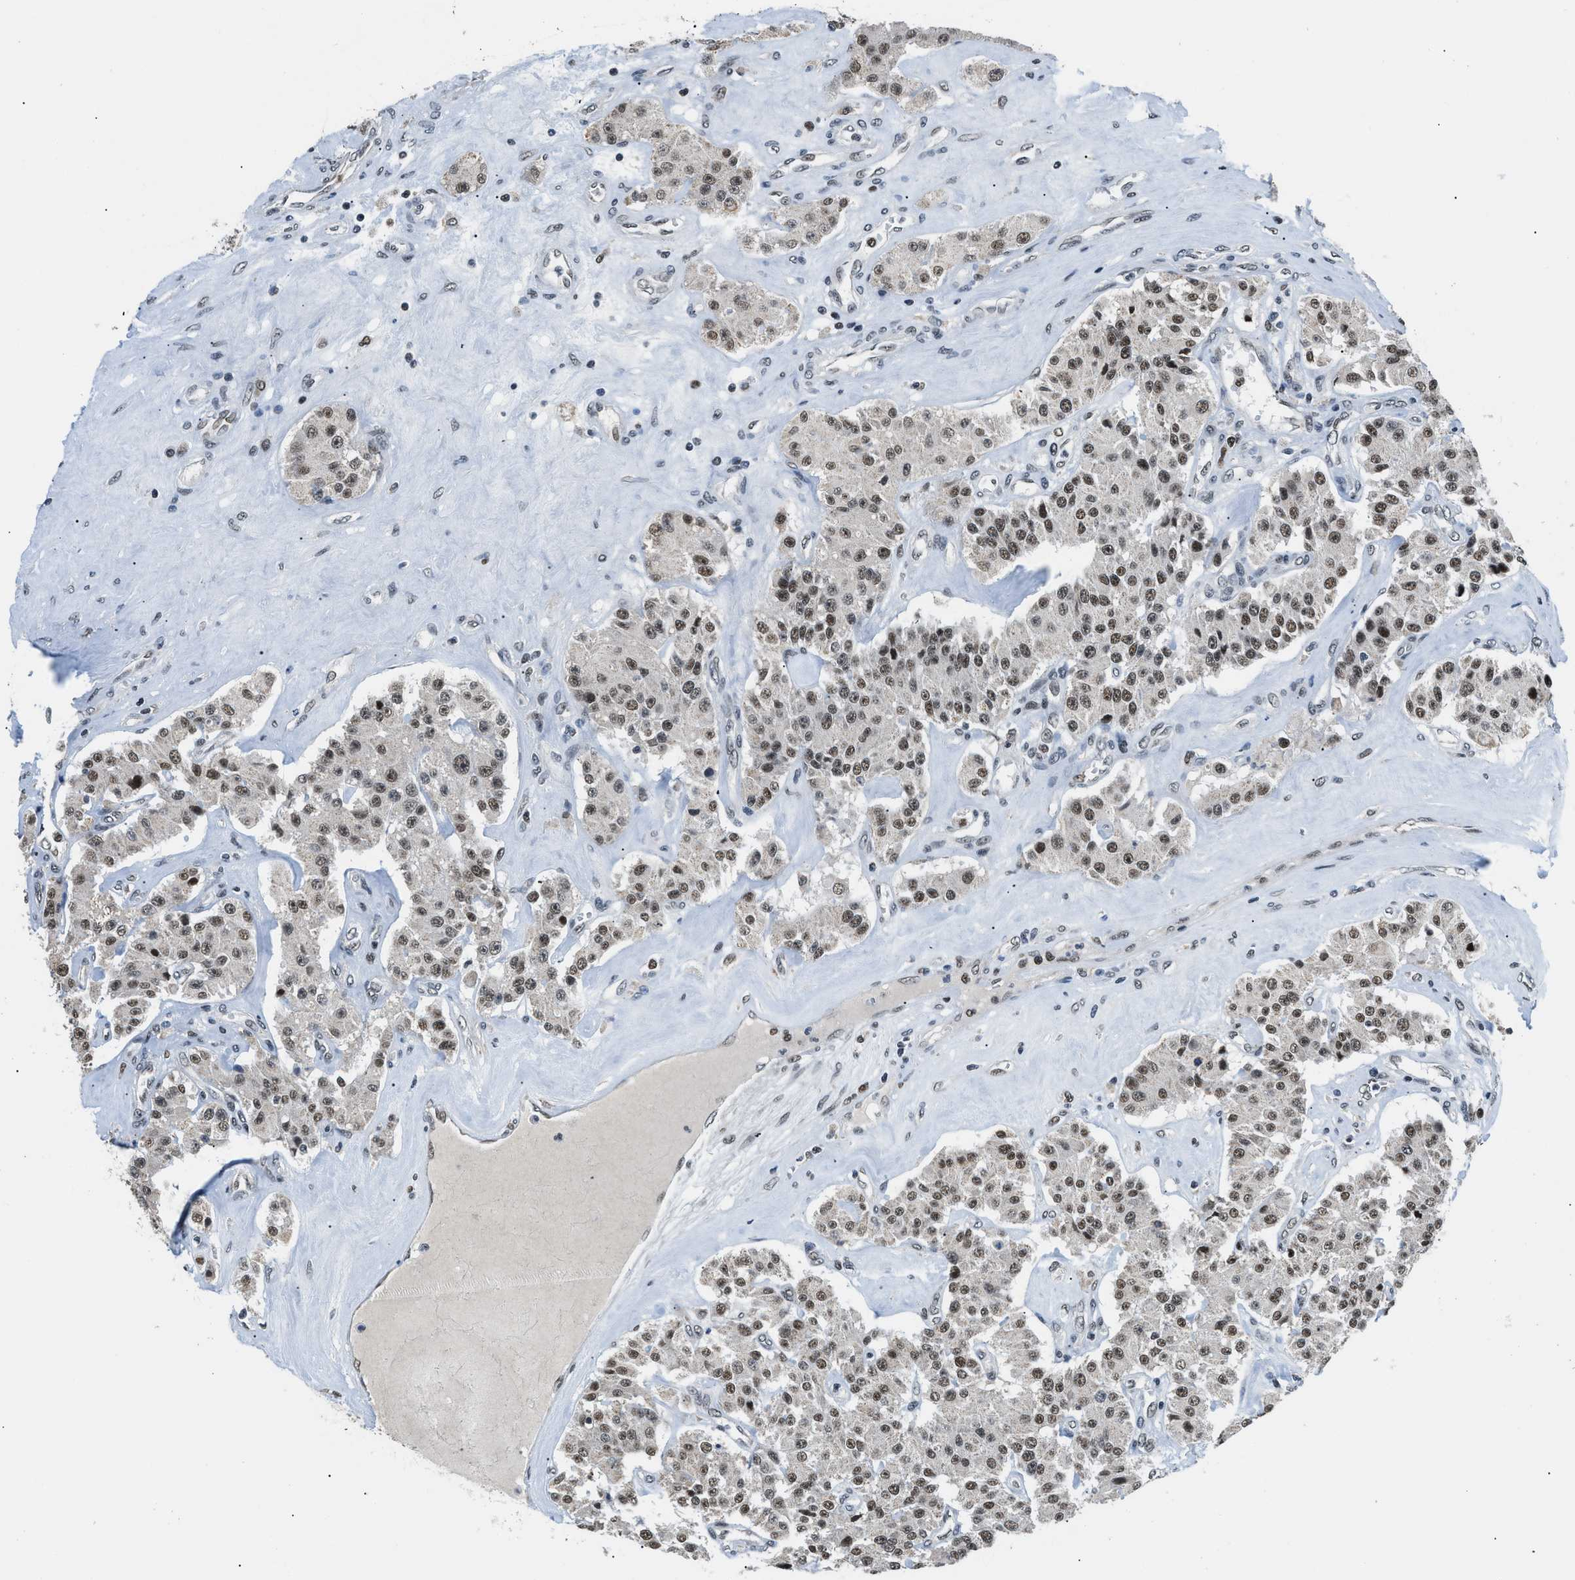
{"staining": {"intensity": "moderate", "quantity": ">75%", "location": "nuclear"}, "tissue": "carcinoid", "cell_type": "Tumor cells", "image_type": "cancer", "snomed": [{"axis": "morphology", "description": "Carcinoid, malignant, NOS"}, {"axis": "topography", "description": "Pancreas"}], "caption": "A brown stain highlights moderate nuclear positivity of a protein in human carcinoid tumor cells. (Stains: DAB in brown, nuclei in blue, Microscopy: brightfield microscopy at high magnification).", "gene": "KDM3B", "patient": {"sex": "male", "age": 41}}